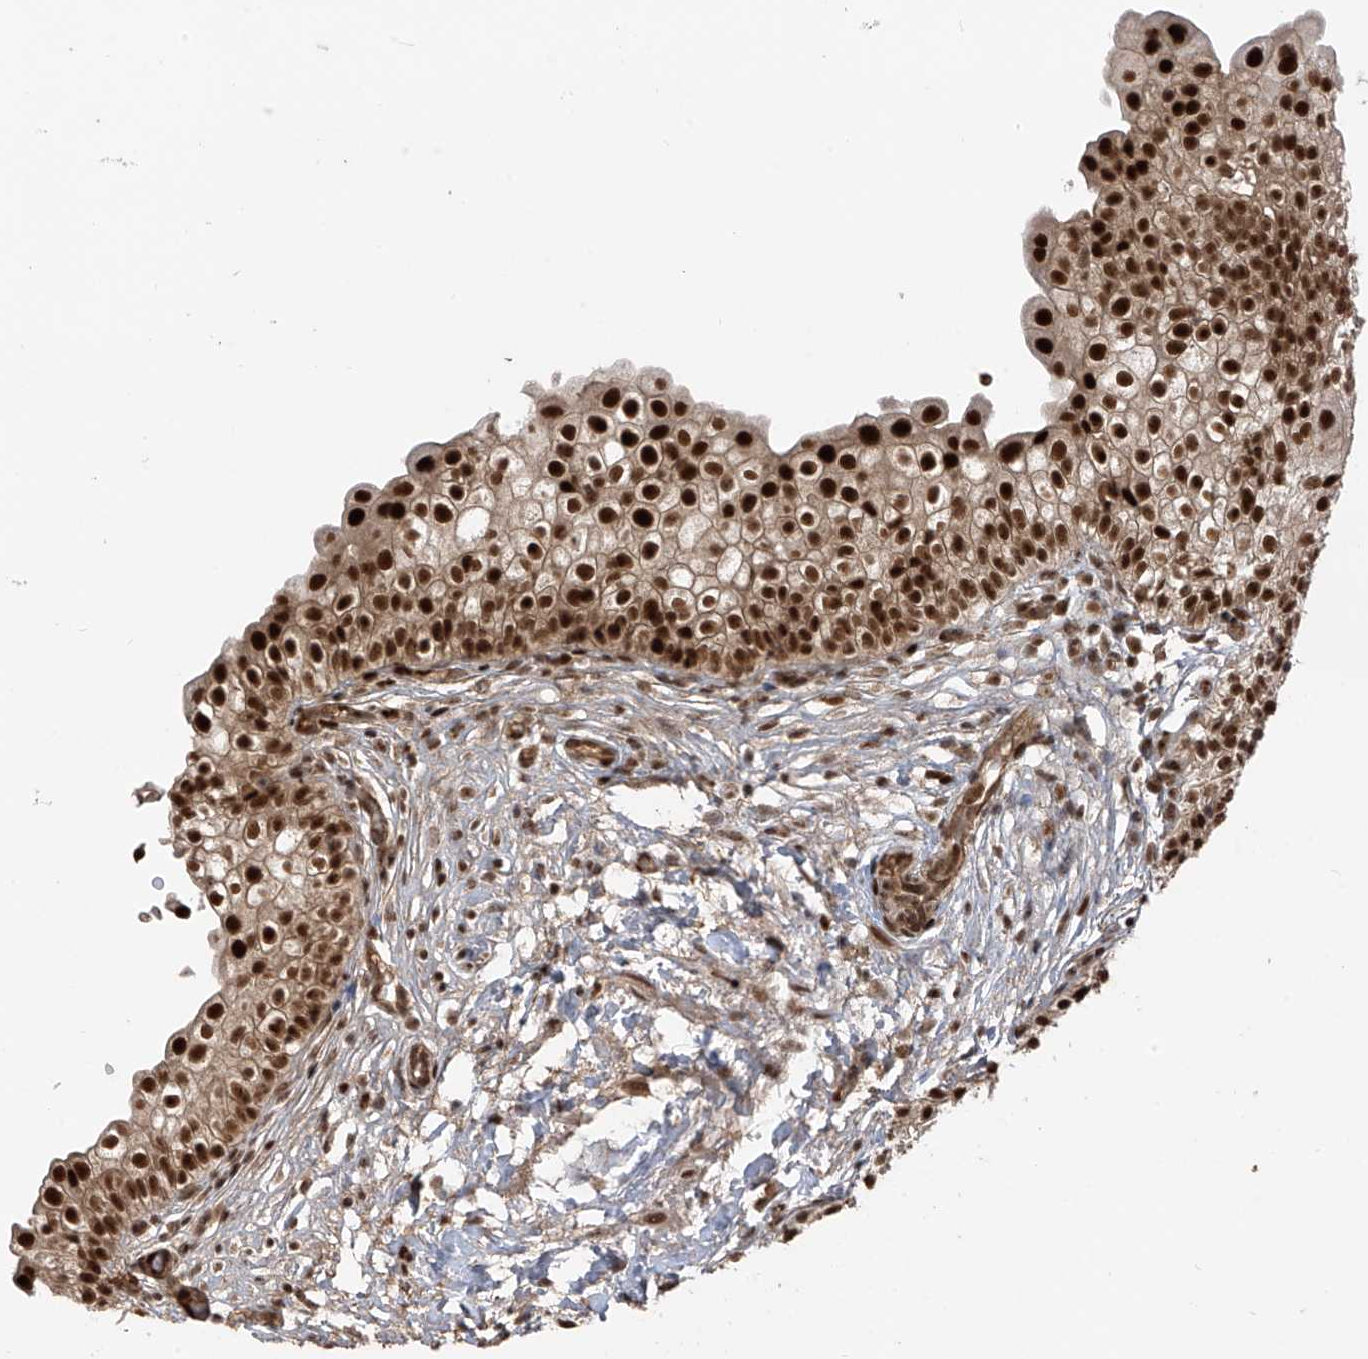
{"staining": {"intensity": "strong", "quantity": ">75%", "location": "cytoplasmic/membranous,nuclear"}, "tissue": "urinary bladder", "cell_type": "Urothelial cells", "image_type": "normal", "snomed": [{"axis": "morphology", "description": "Normal tissue, NOS"}, {"axis": "topography", "description": "Urinary bladder"}], "caption": "Brown immunohistochemical staining in normal urinary bladder exhibits strong cytoplasmic/membranous,nuclear expression in approximately >75% of urothelial cells.", "gene": "ARHGEF3", "patient": {"sex": "male", "age": 55}}